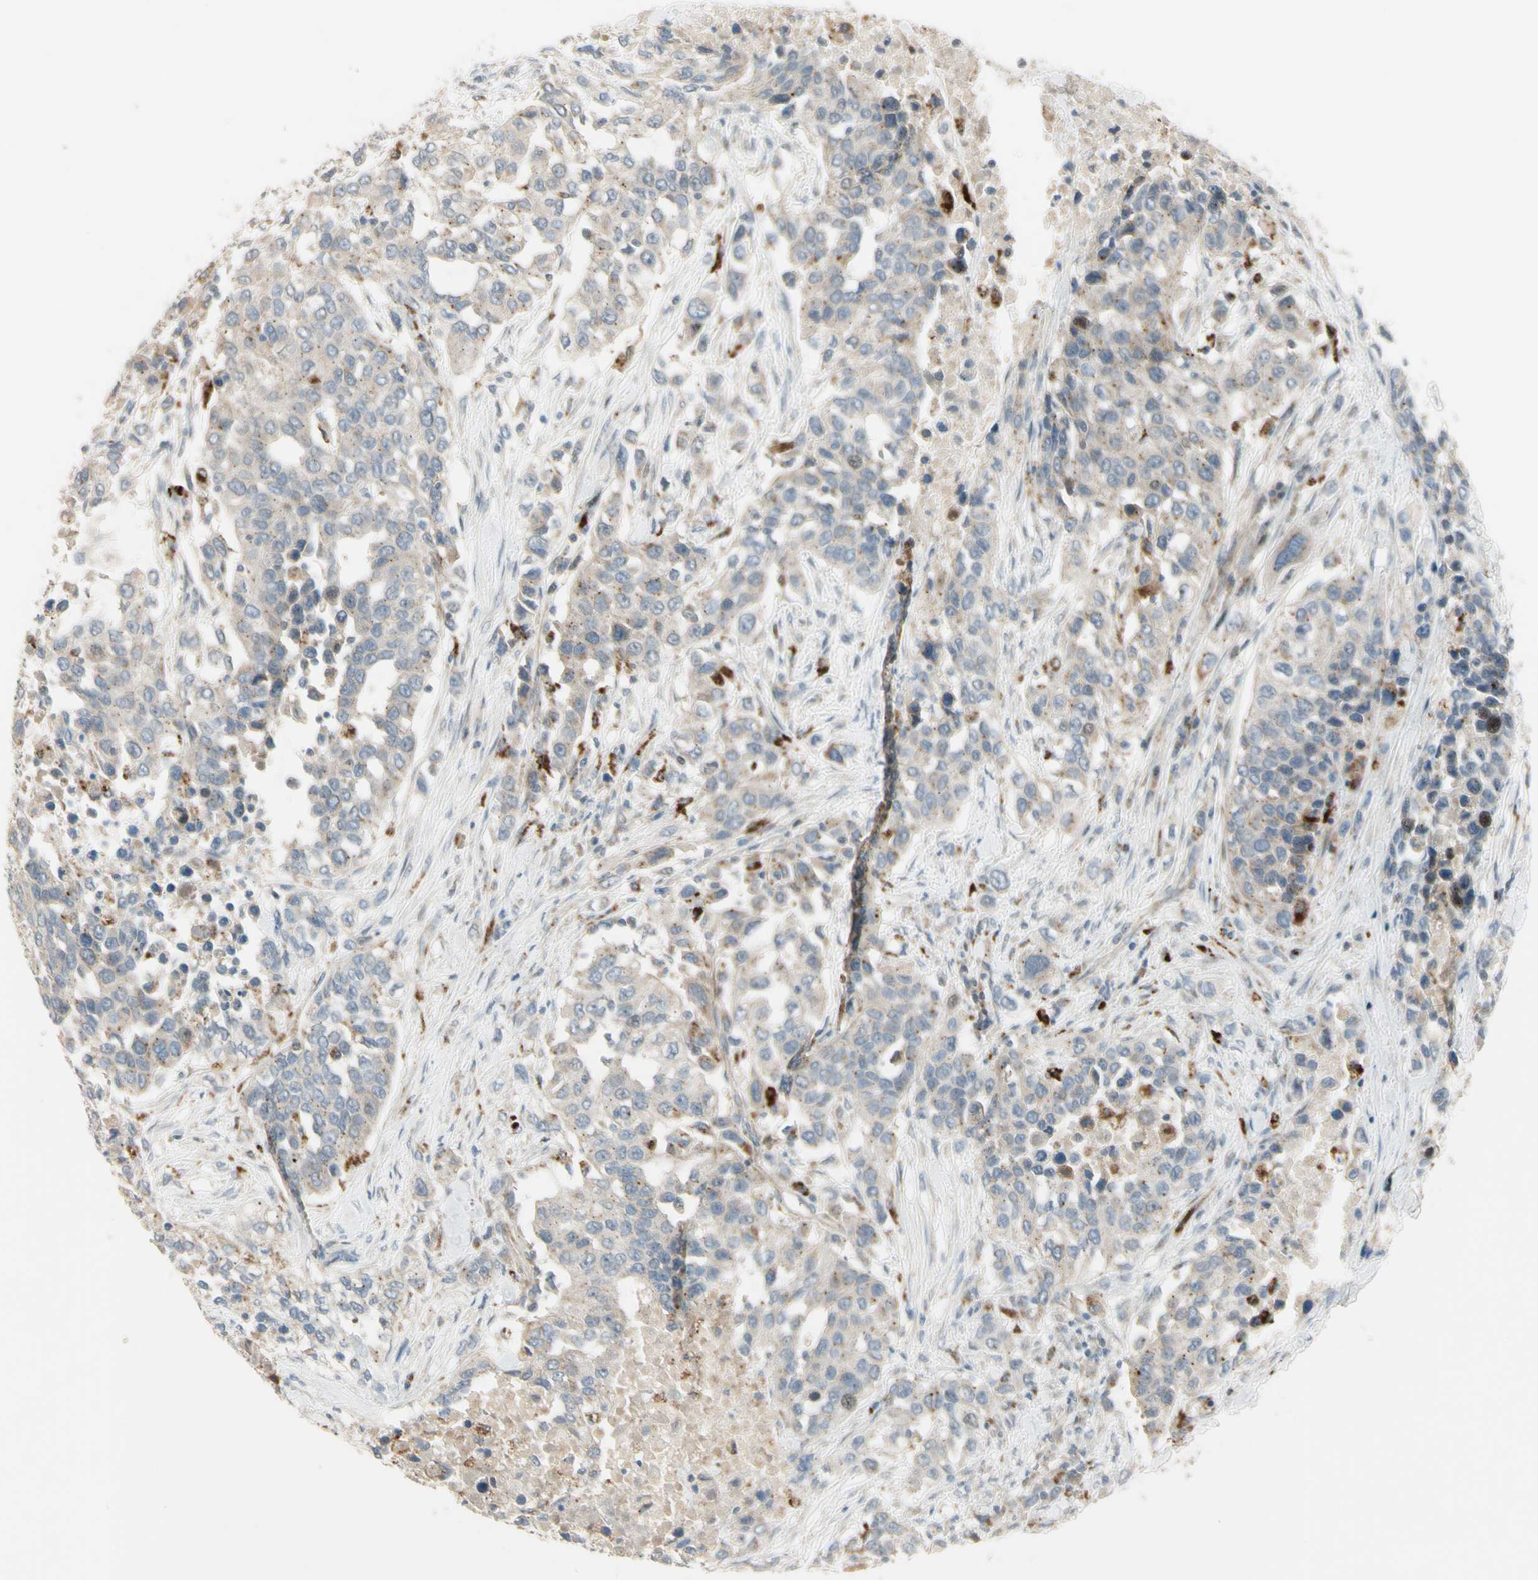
{"staining": {"intensity": "weak", "quantity": "<25%", "location": "cytoplasmic/membranous"}, "tissue": "urothelial cancer", "cell_type": "Tumor cells", "image_type": "cancer", "snomed": [{"axis": "morphology", "description": "Urothelial carcinoma, High grade"}, {"axis": "topography", "description": "Urinary bladder"}], "caption": "There is no significant expression in tumor cells of urothelial cancer.", "gene": "NDFIP1", "patient": {"sex": "female", "age": 80}}